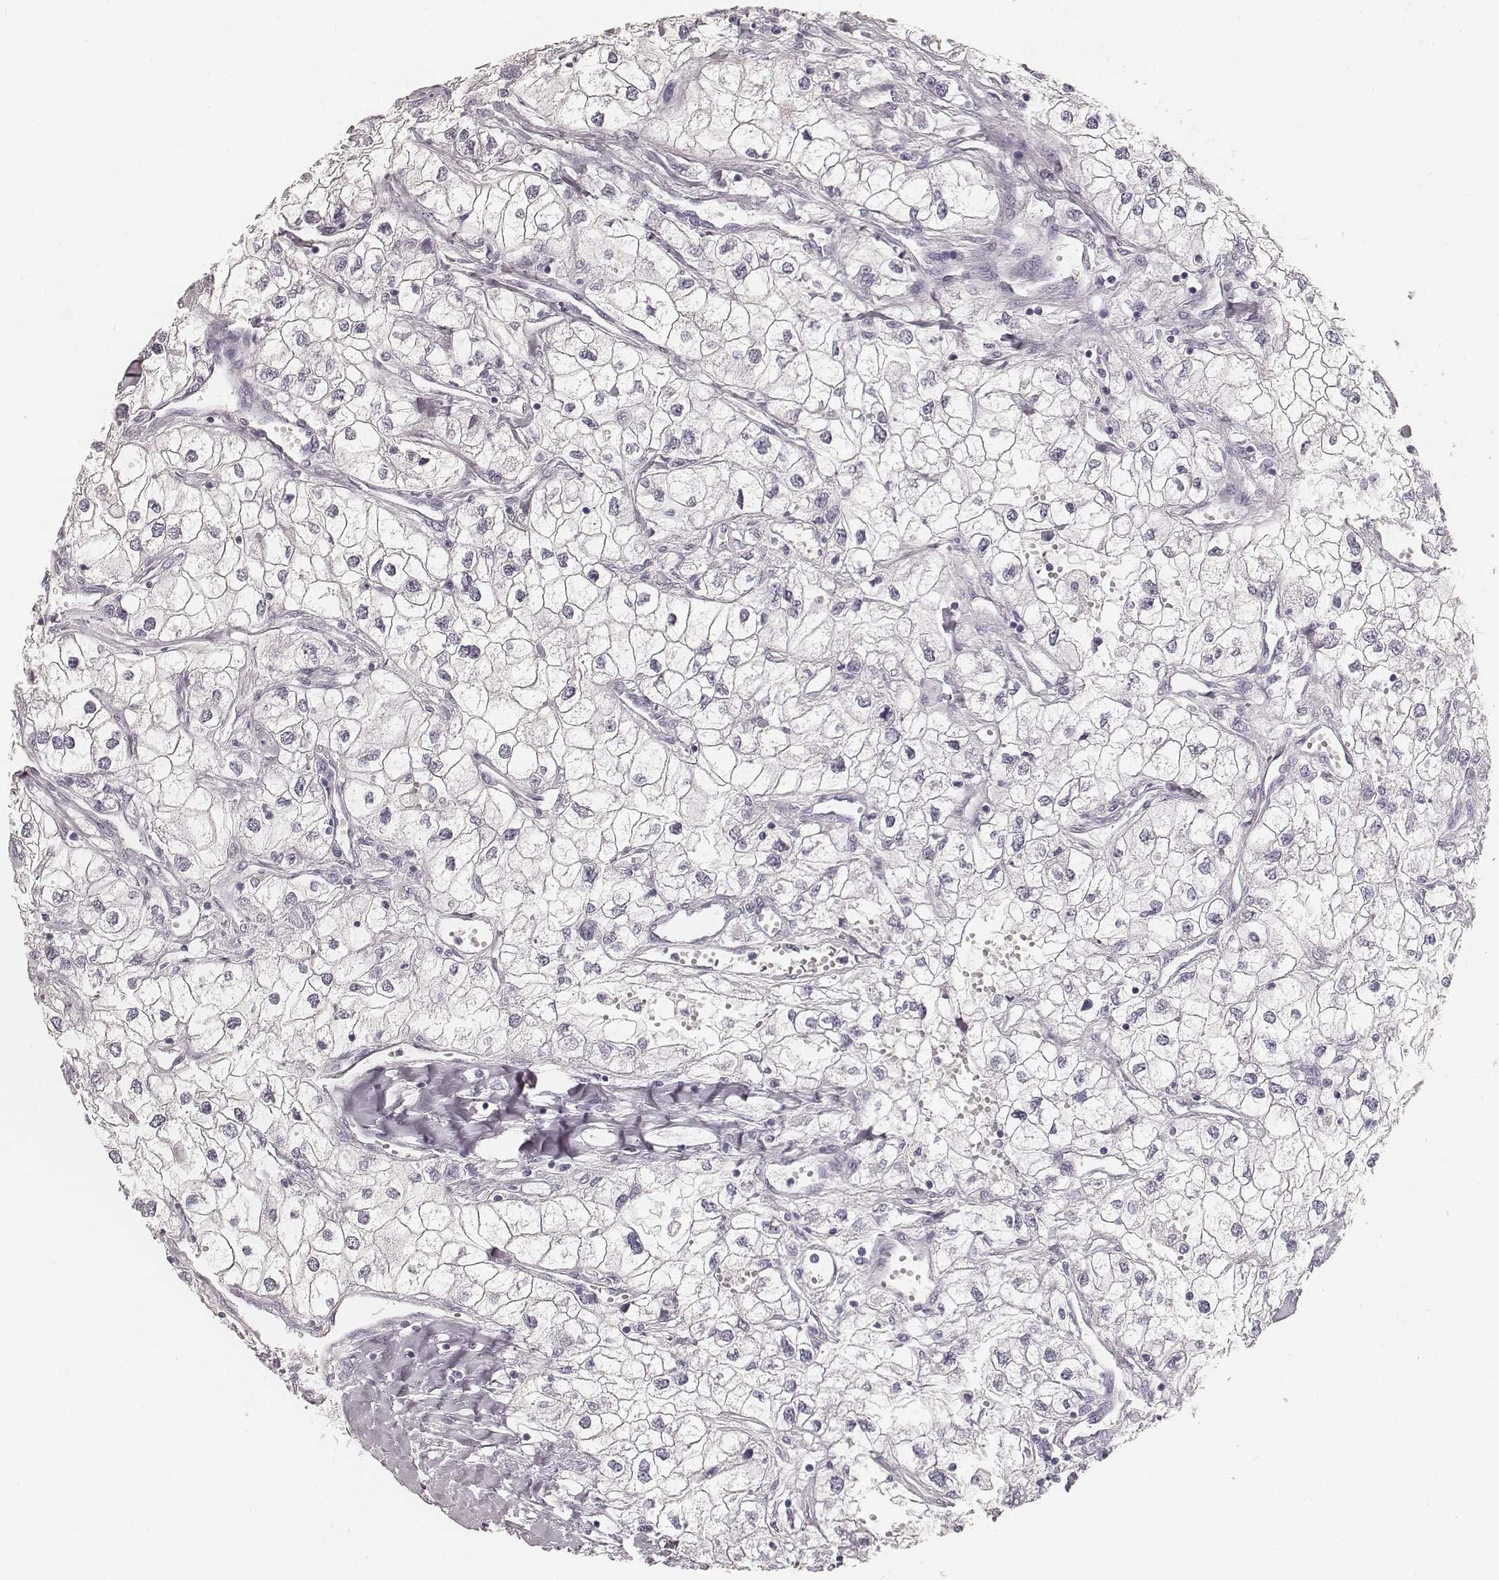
{"staining": {"intensity": "negative", "quantity": "none", "location": "none"}, "tissue": "renal cancer", "cell_type": "Tumor cells", "image_type": "cancer", "snomed": [{"axis": "morphology", "description": "Adenocarcinoma, NOS"}, {"axis": "topography", "description": "Kidney"}], "caption": "A high-resolution micrograph shows IHC staining of adenocarcinoma (renal), which exhibits no significant positivity in tumor cells.", "gene": "HNF4G", "patient": {"sex": "male", "age": 59}}